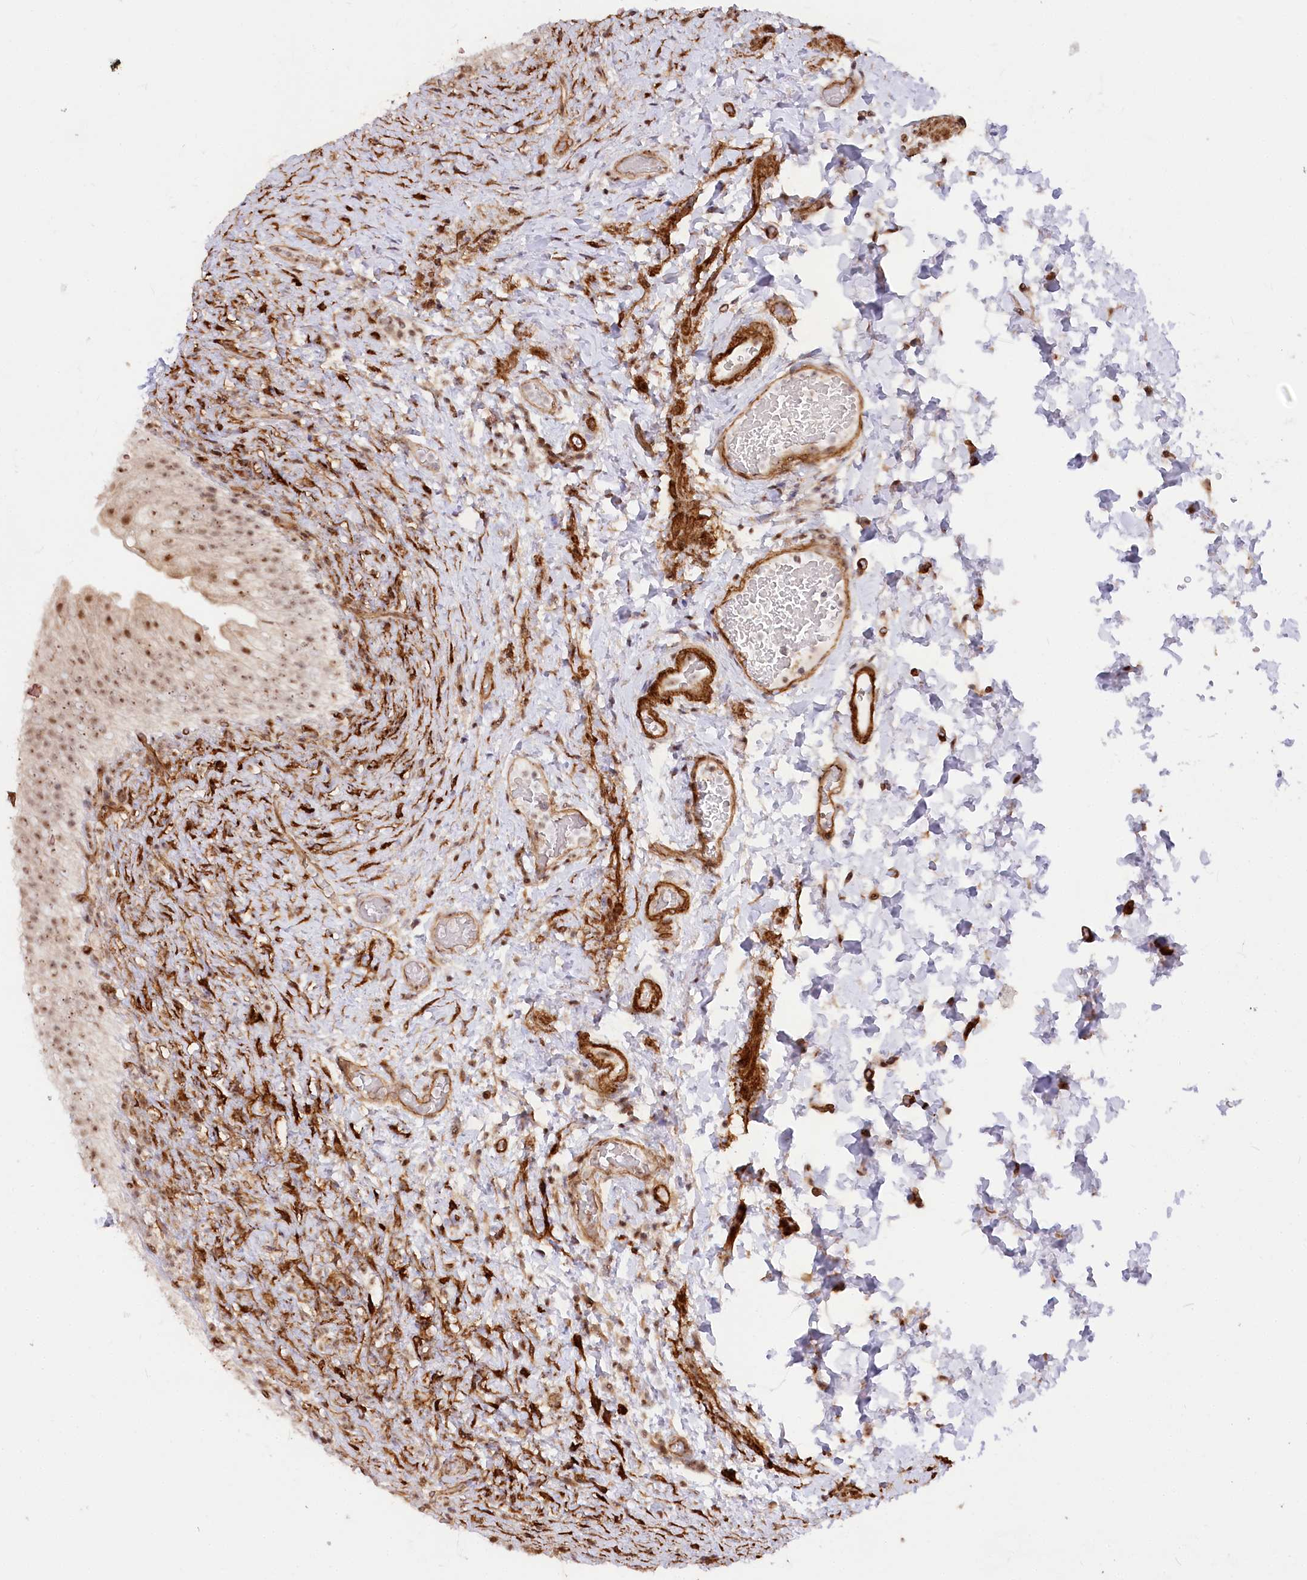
{"staining": {"intensity": "moderate", "quantity": ">75%", "location": "nuclear"}, "tissue": "urinary bladder", "cell_type": "Urothelial cells", "image_type": "normal", "snomed": [{"axis": "morphology", "description": "Normal tissue, NOS"}, {"axis": "topography", "description": "Urinary bladder"}], "caption": "This is an image of immunohistochemistry staining of unremarkable urinary bladder, which shows moderate expression in the nuclear of urothelial cells.", "gene": "GNL3L", "patient": {"sex": "female", "age": 27}}